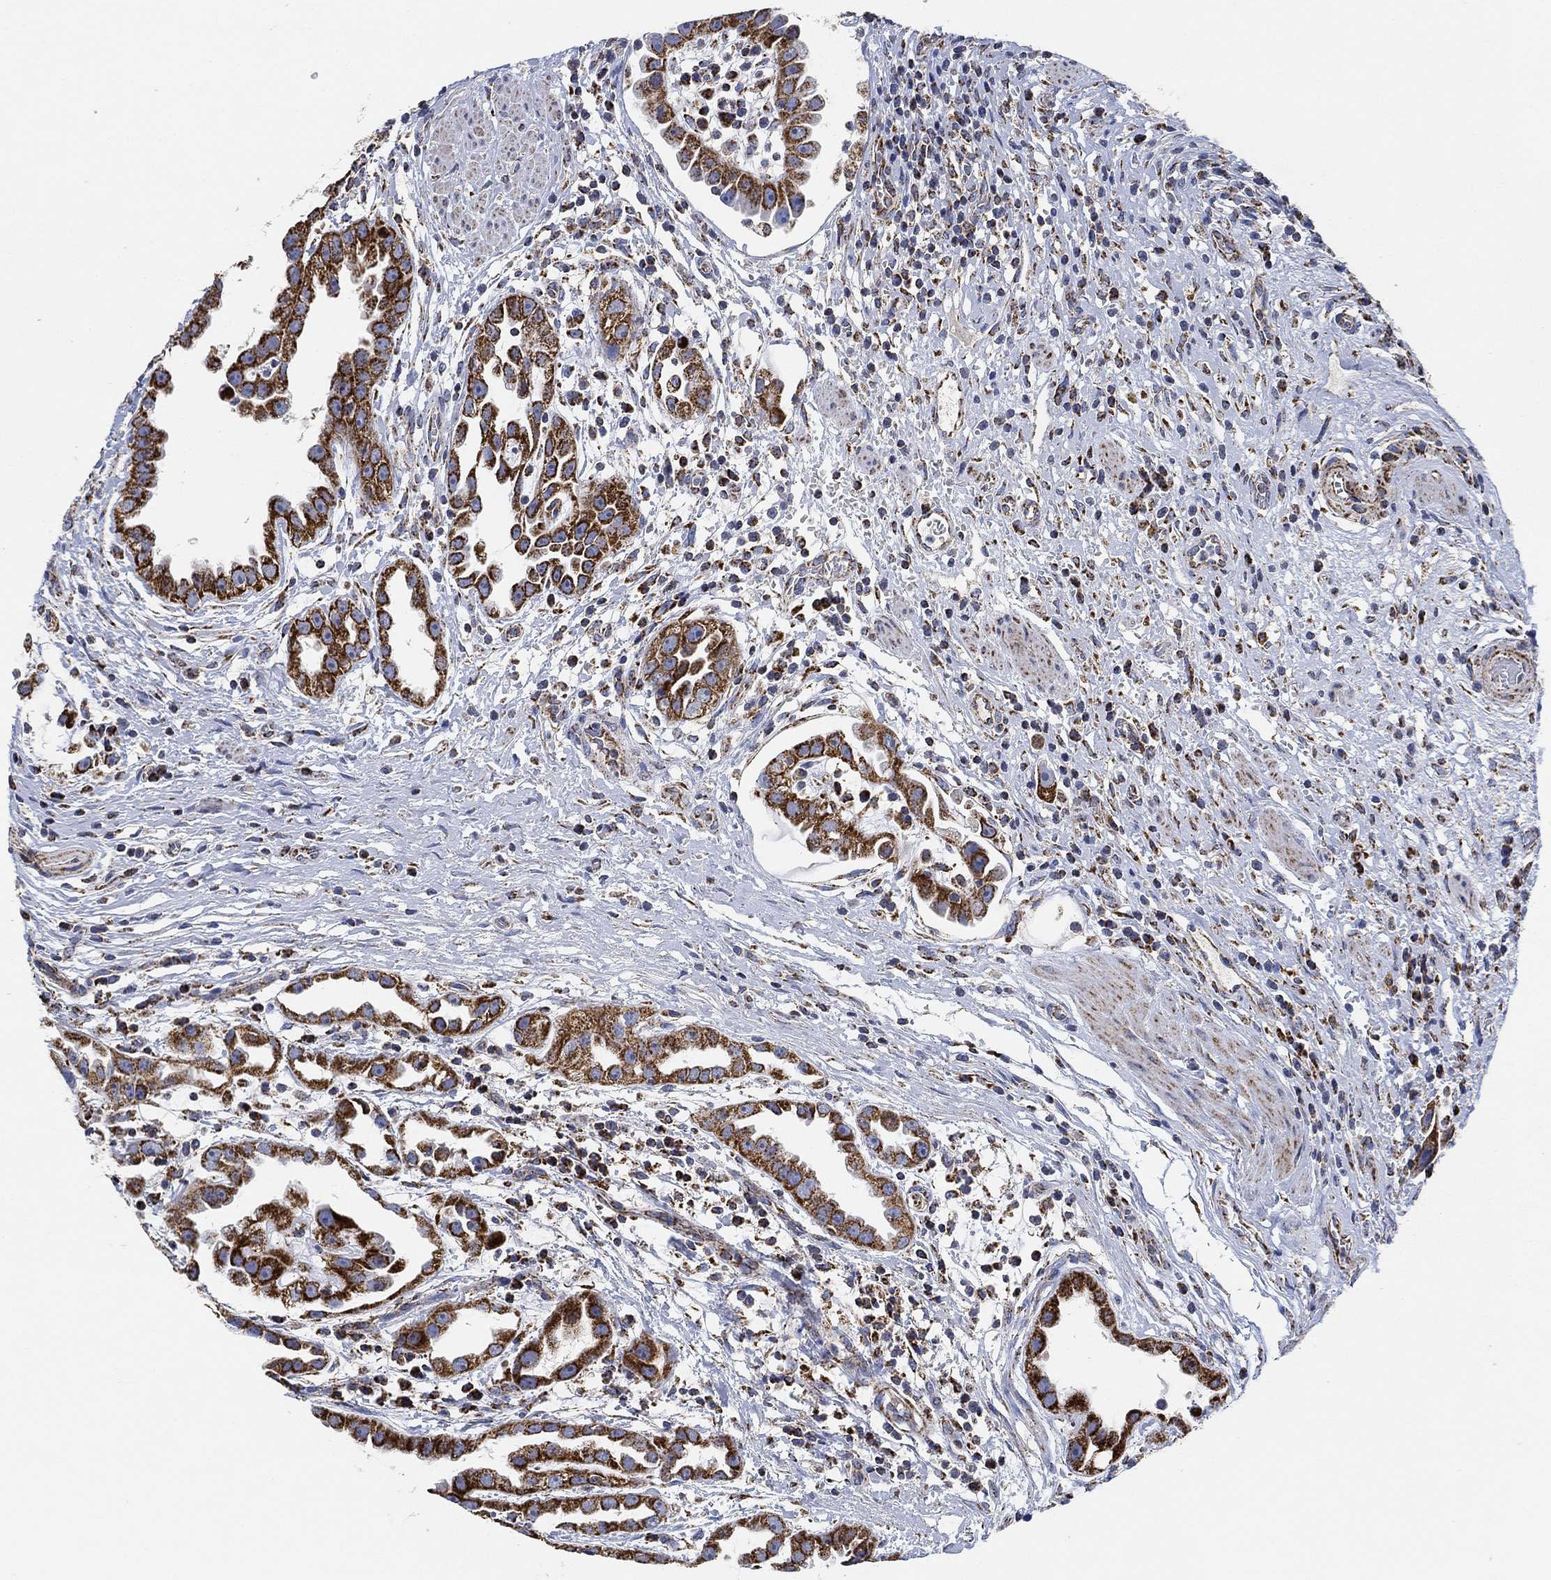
{"staining": {"intensity": "strong", "quantity": ">75%", "location": "cytoplasmic/membranous"}, "tissue": "urothelial cancer", "cell_type": "Tumor cells", "image_type": "cancer", "snomed": [{"axis": "morphology", "description": "Urothelial carcinoma, High grade"}, {"axis": "topography", "description": "Urinary bladder"}], "caption": "Immunohistochemical staining of human urothelial cancer displays strong cytoplasmic/membranous protein staining in about >75% of tumor cells.", "gene": "NDUFS3", "patient": {"sex": "female", "age": 41}}